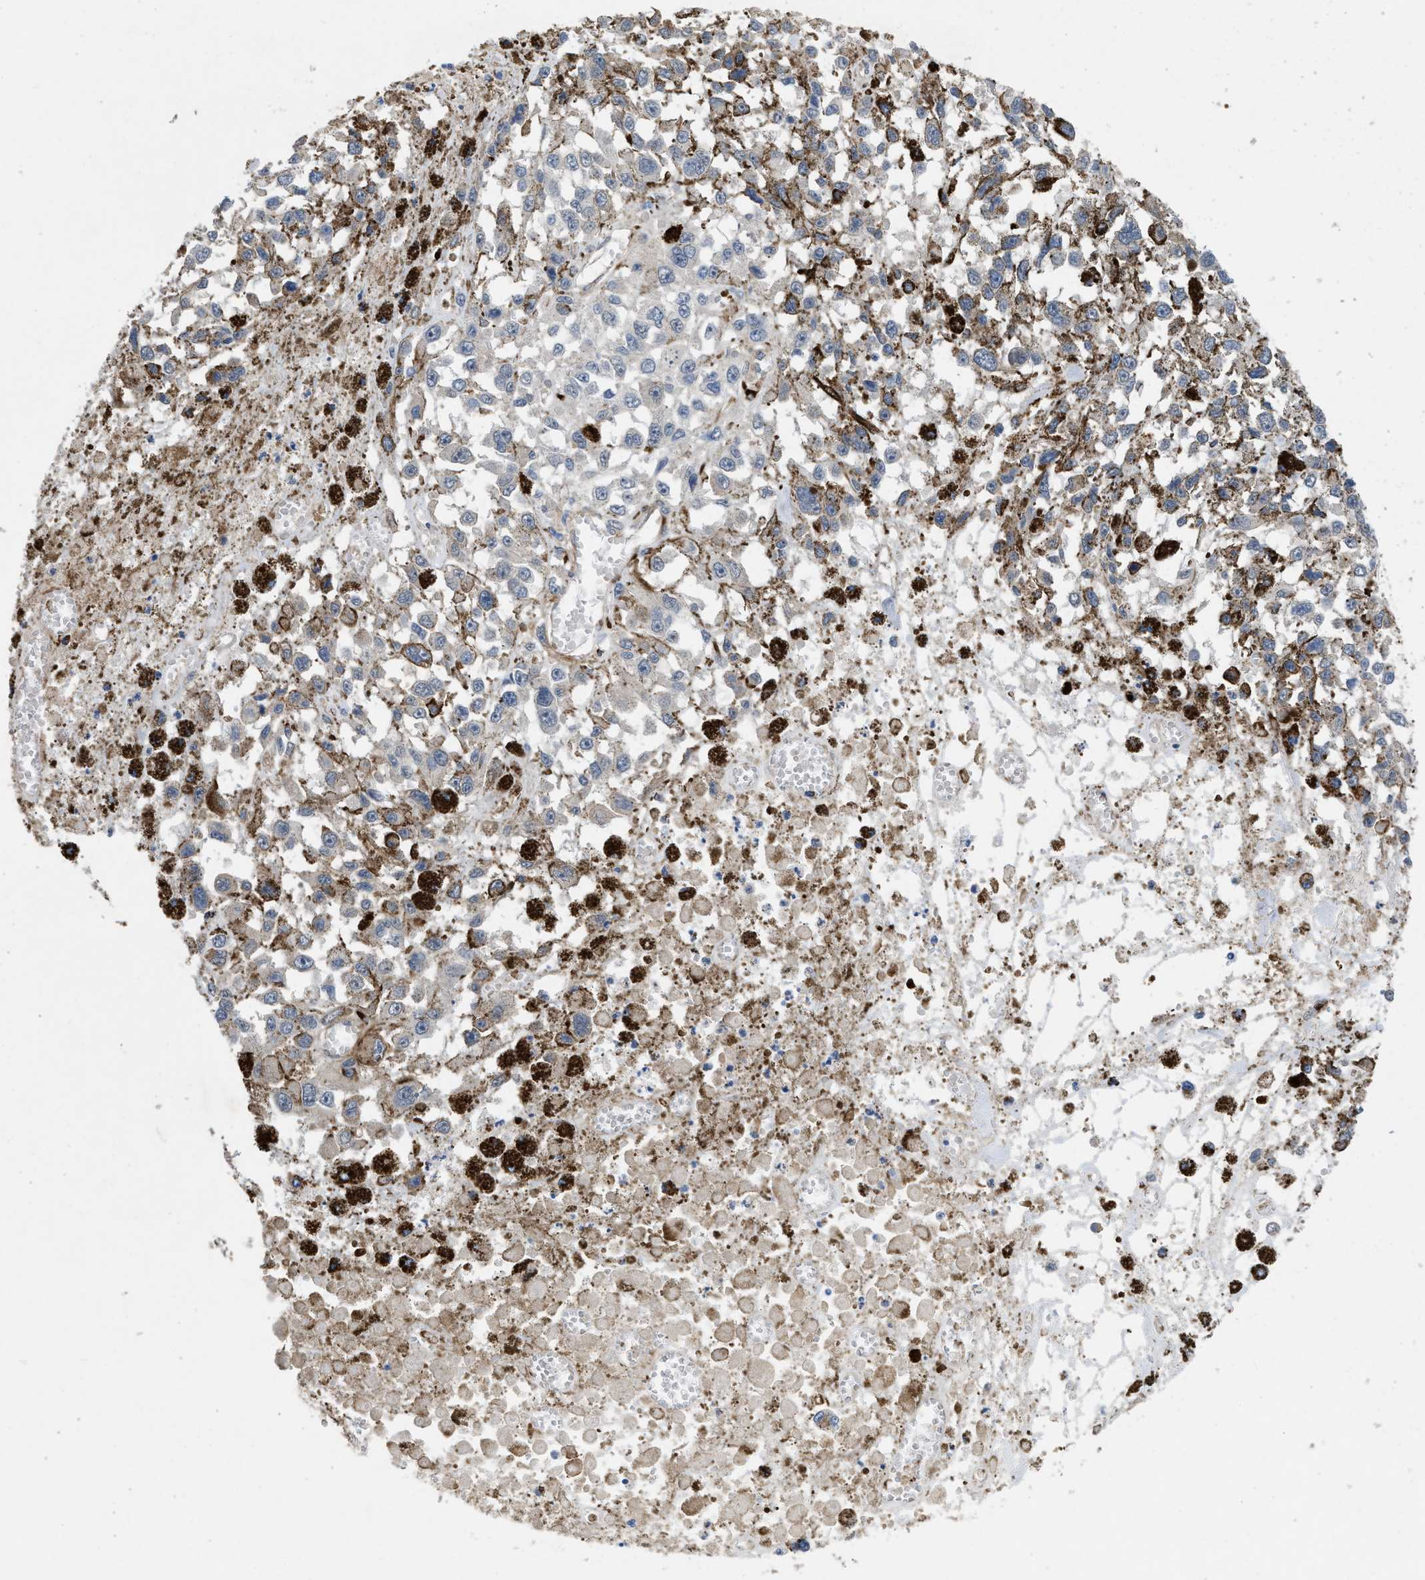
{"staining": {"intensity": "weak", "quantity": "<25%", "location": "cytoplasmic/membranous"}, "tissue": "melanoma", "cell_type": "Tumor cells", "image_type": "cancer", "snomed": [{"axis": "morphology", "description": "Malignant melanoma, Metastatic site"}, {"axis": "topography", "description": "Lymph node"}], "caption": "IHC image of neoplastic tissue: human melanoma stained with DAB exhibits no significant protein staining in tumor cells. (Immunohistochemistry, brightfield microscopy, high magnification).", "gene": "HSPA12B", "patient": {"sex": "male", "age": 59}}